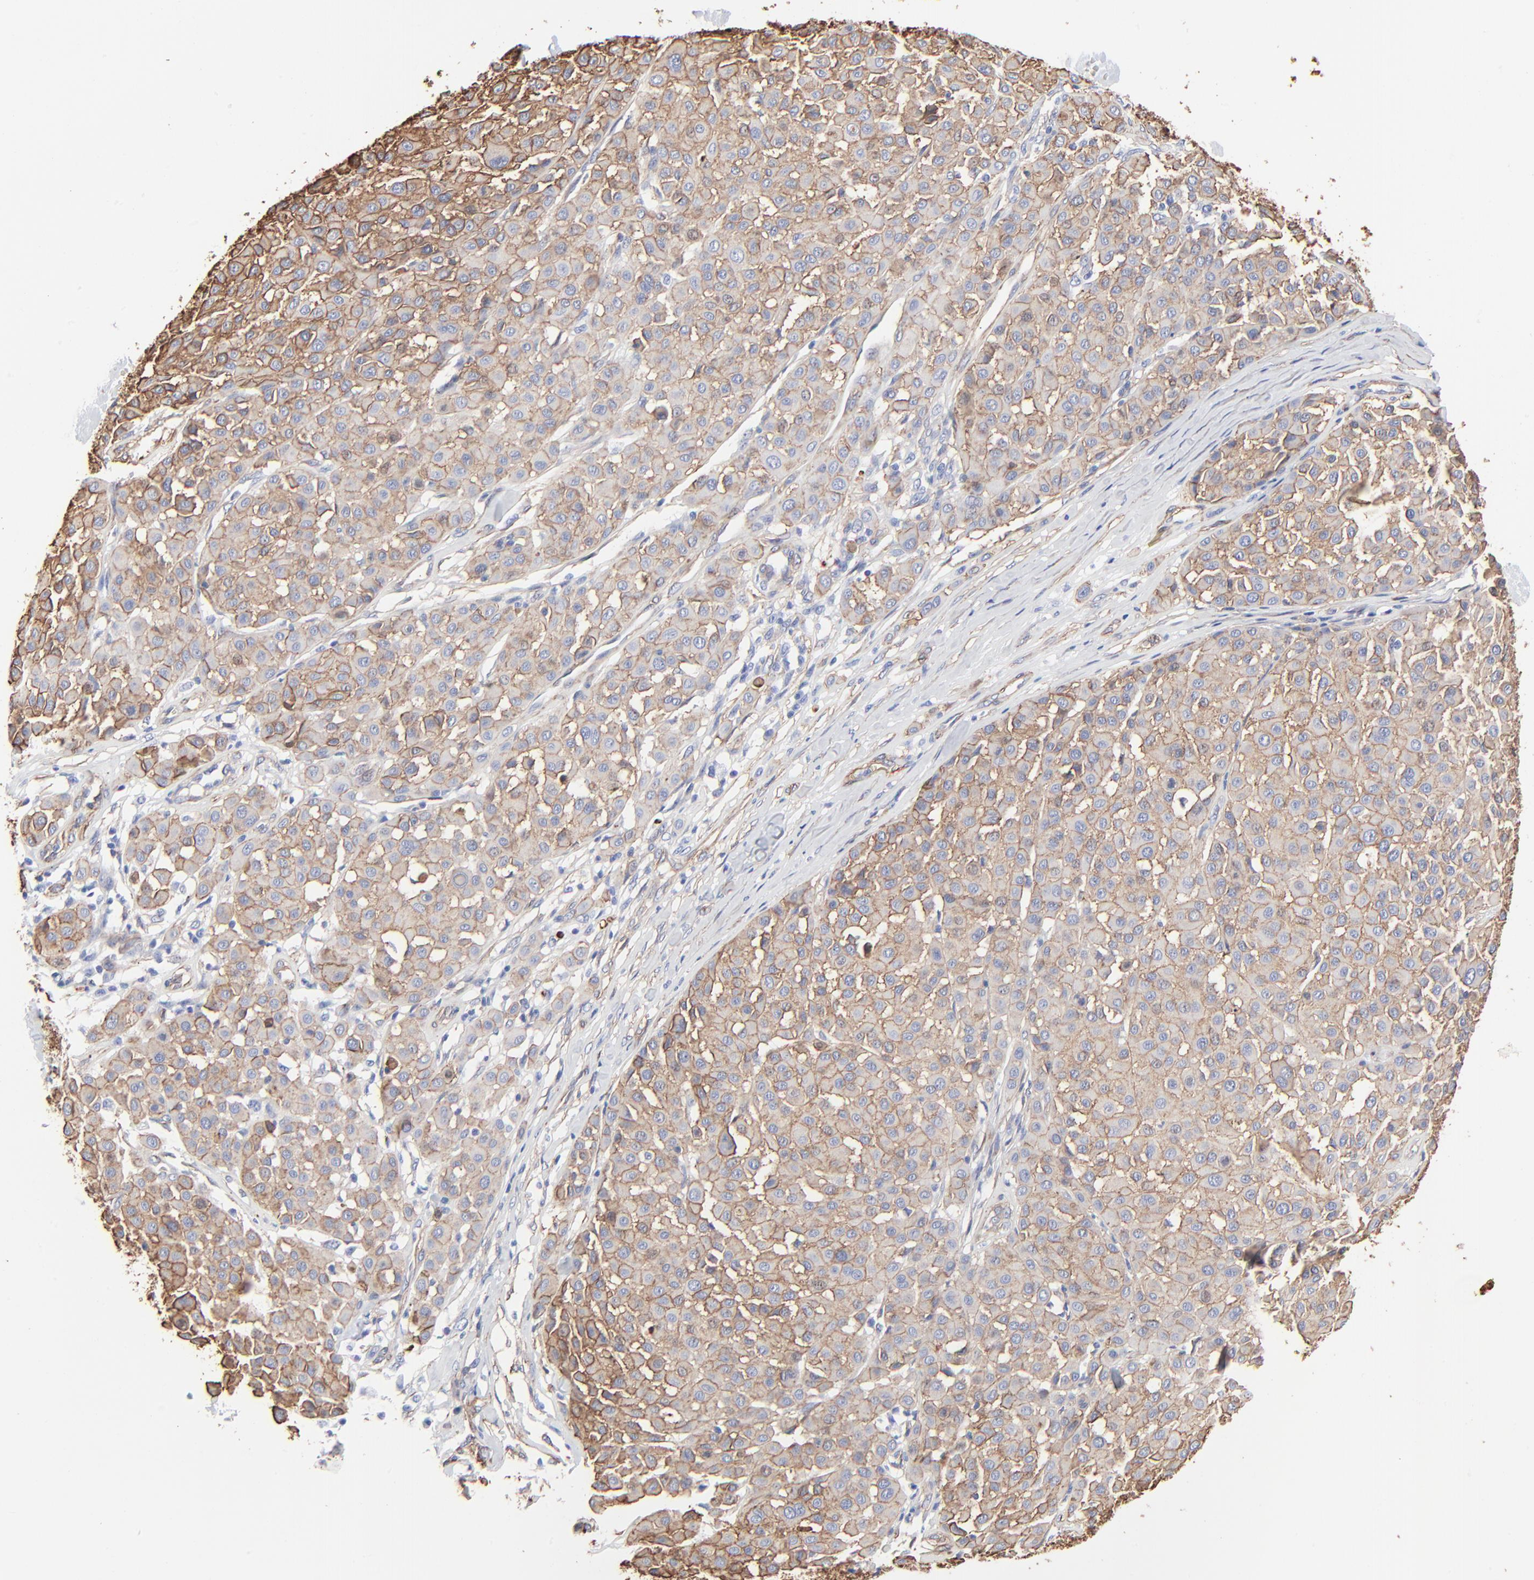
{"staining": {"intensity": "strong", "quantity": ">75%", "location": "cytoplasmic/membranous"}, "tissue": "melanoma", "cell_type": "Tumor cells", "image_type": "cancer", "snomed": [{"axis": "morphology", "description": "Malignant melanoma, Metastatic site"}, {"axis": "topography", "description": "Soft tissue"}], "caption": "Immunohistochemistry (DAB (3,3'-diaminobenzidine)) staining of malignant melanoma (metastatic site) displays strong cytoplasmic/membranous protein expression in about >75% of tumor cells.", "gene": "CAV1", "patient": {"sex": "male", "age": 41}}